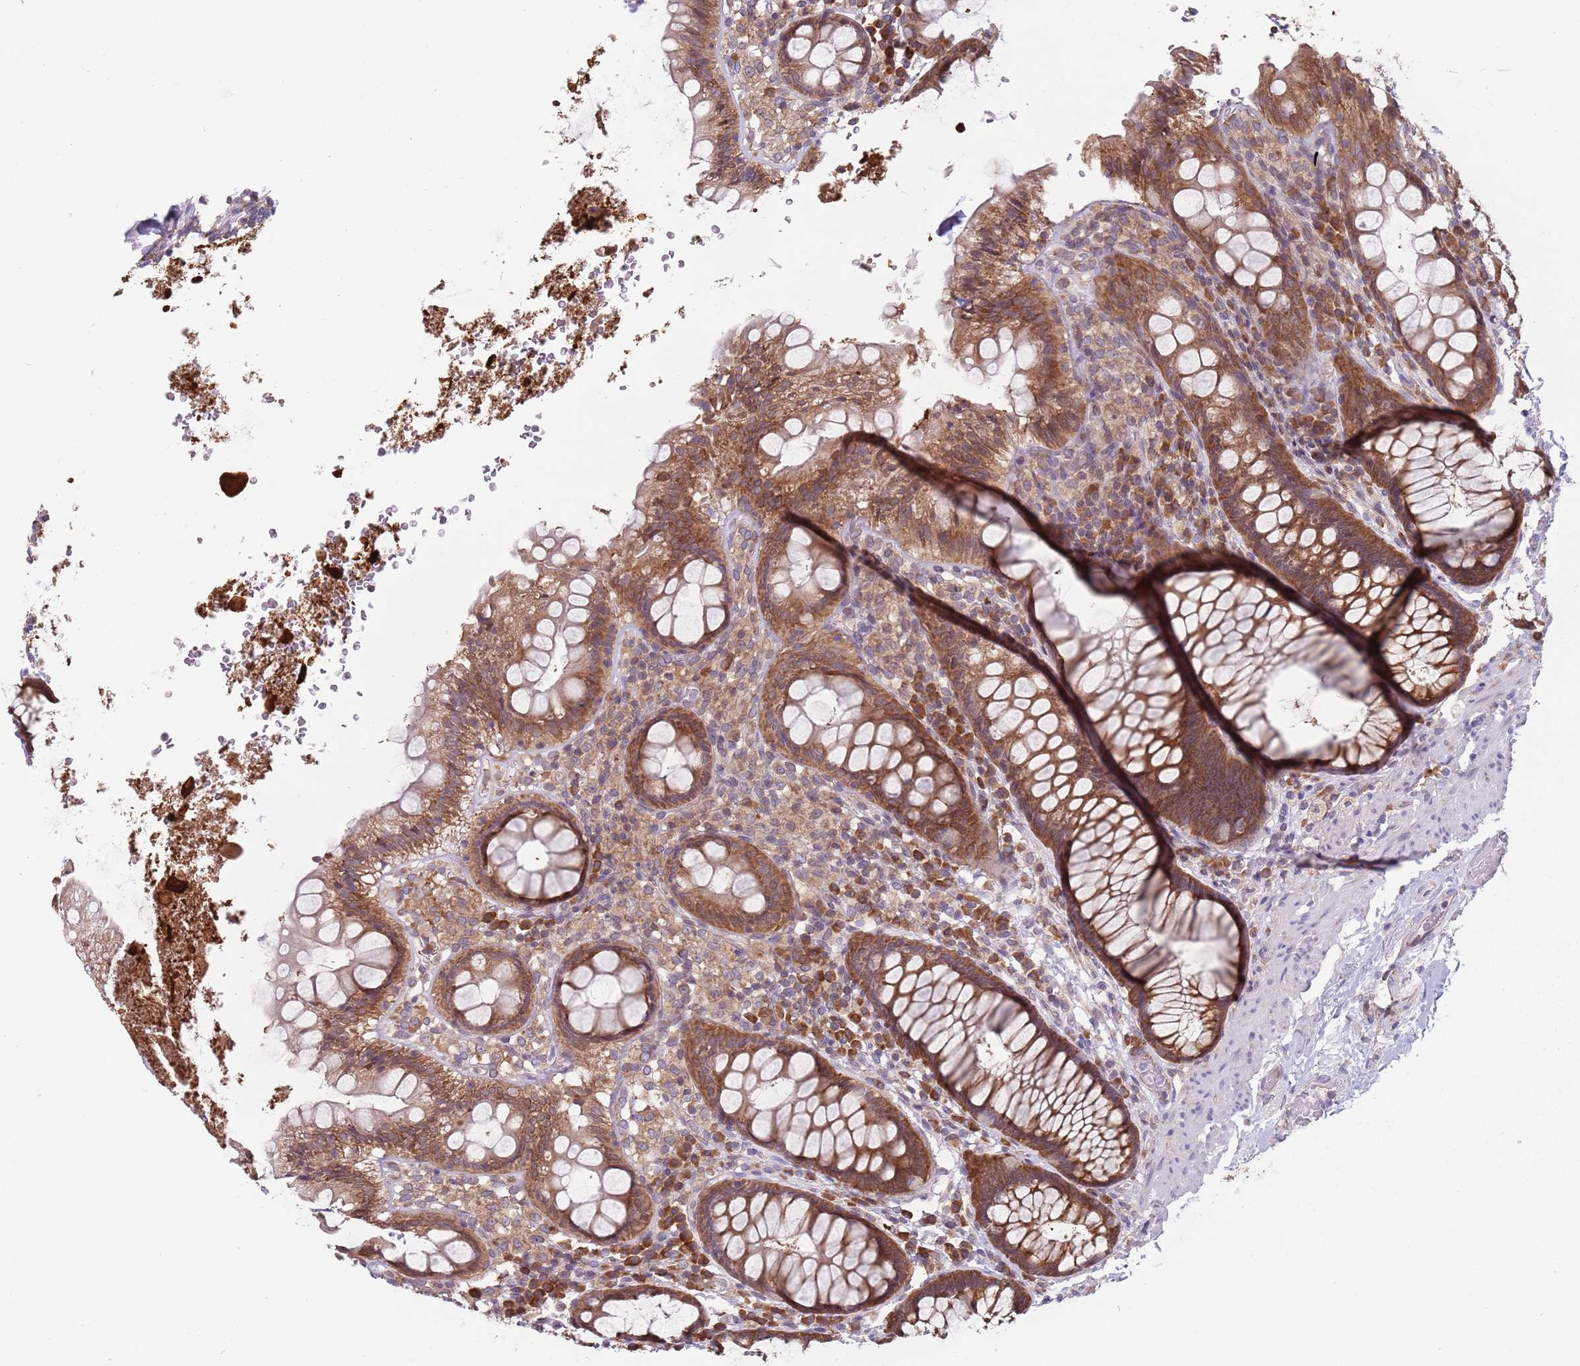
{"staining": {"intensity": "strong", "quantity": ">75%", "location": "cytoplasmic/membranous"}, "tissue": "rectum", "cell_type": "Glandular cells", "image_type": "normal", "snomed": [{"axis": "morphology", "description": "Normal tissue, NOS"}, {"axis": "topography", "description": "Rectum"}], "caption": "The immunohistochemical stain shows strong cytoplasmic/membranous staining in glandular cells of normal rectum. (DAB (3,3'-diaminobenzidine) = brown stain, brightfield microscopy at high magnification).", "gene": "RPL17", "patient": {"sex": "male", "age": 83}}